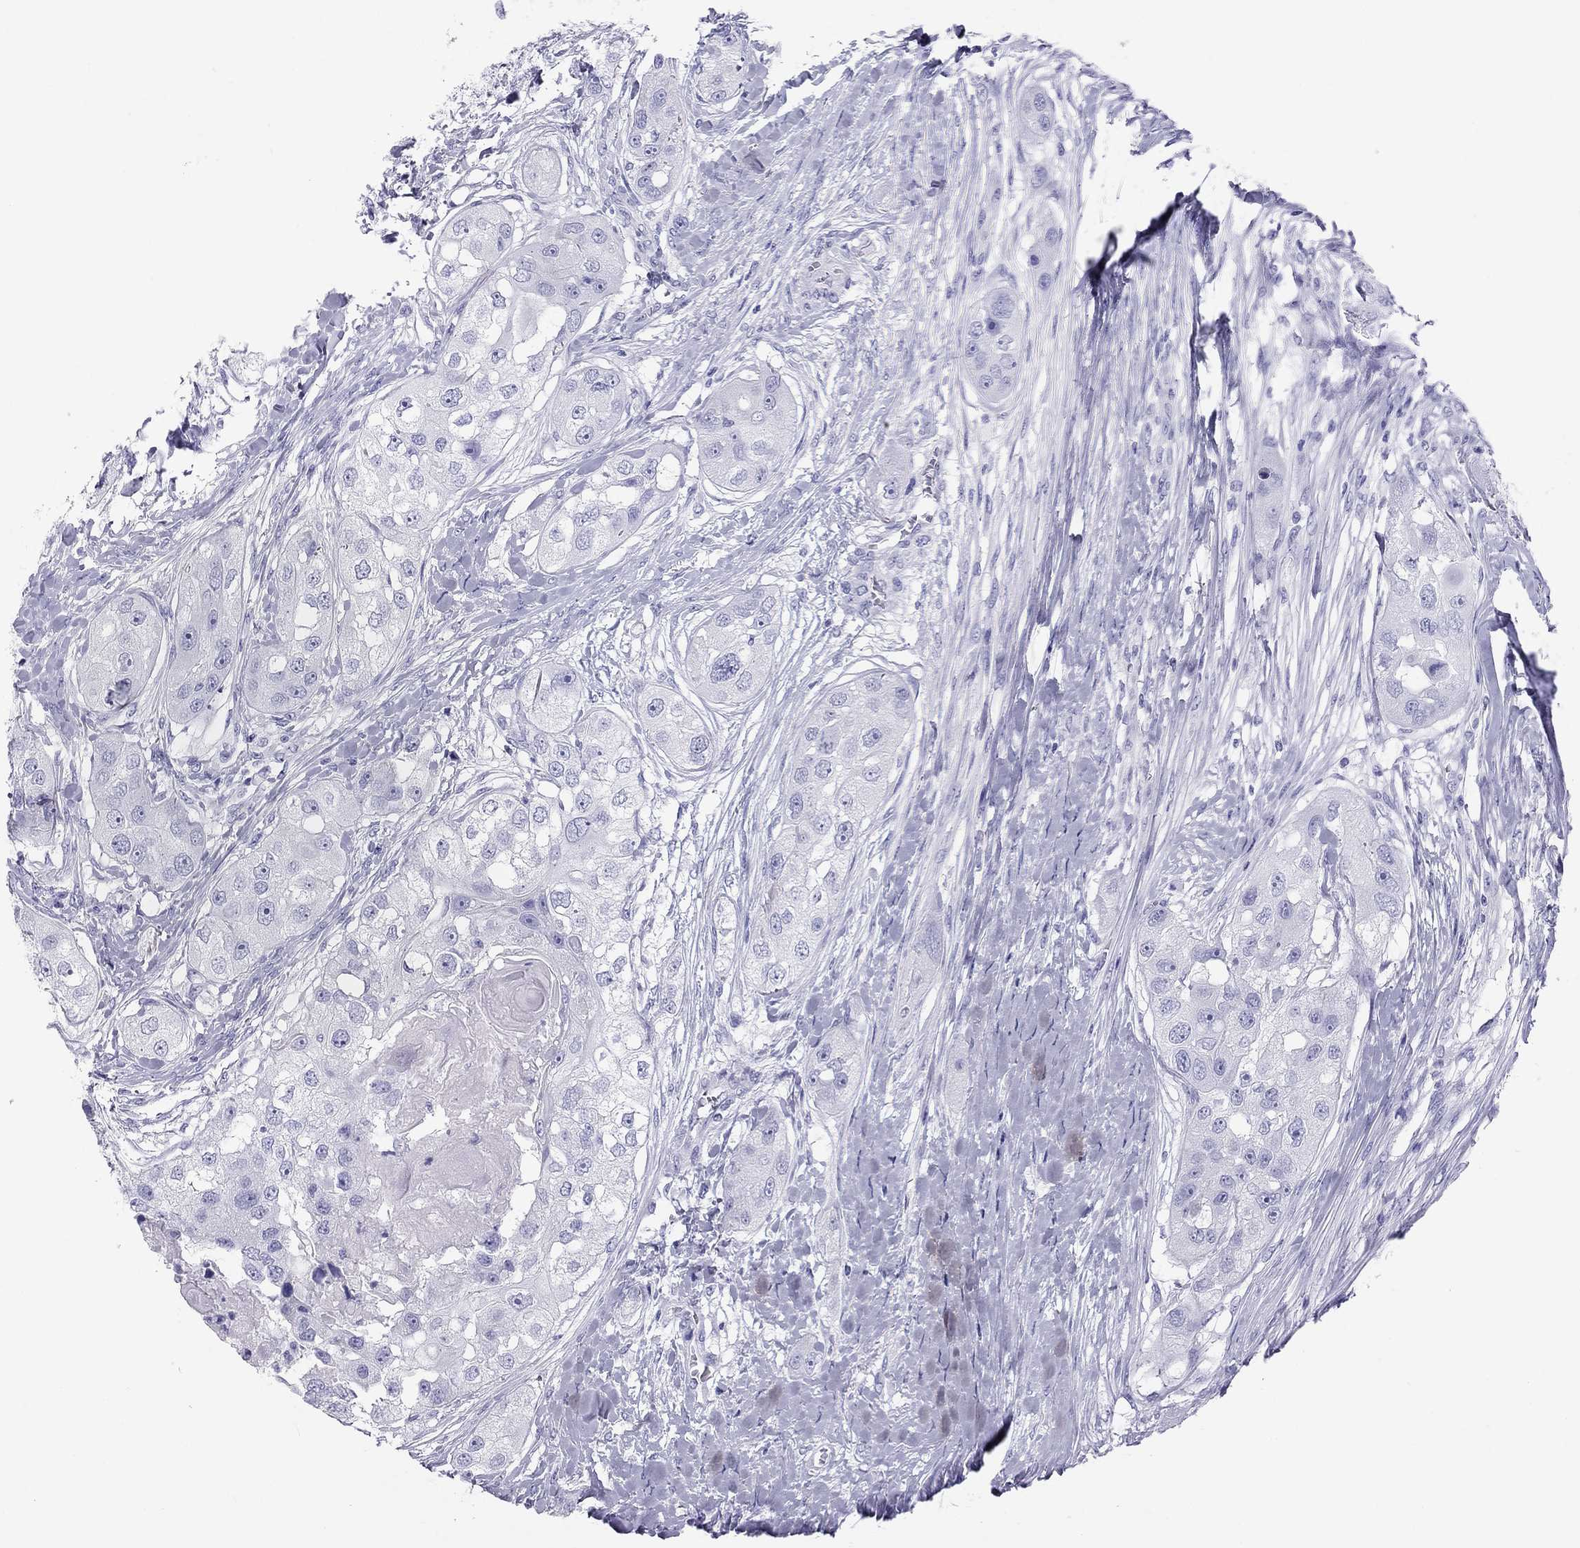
{"staining": {"intensity": "negative", "quantity": "none", "location": "none"}, "tissue": "head and neck cancer", "cell_type": "Tumor cells", "image_type": "cancer", "snomed": [{"axis": "morphology", "description": "Normal tissue, NOS"}, {"axis": "morphology", "description": "Squamous cell carcinoma, NOS"}, {"axis": "topography", "description": "Skeletal muscle"}, {"axis": "topography", "description": "Head-Neck"}], "caption": "The image exhibits no significant expression in tumor cells of squamous cell carcinoma (head and neck).", "gene": "TRPM3", "patient": {"sex": "male", "age": 51}}